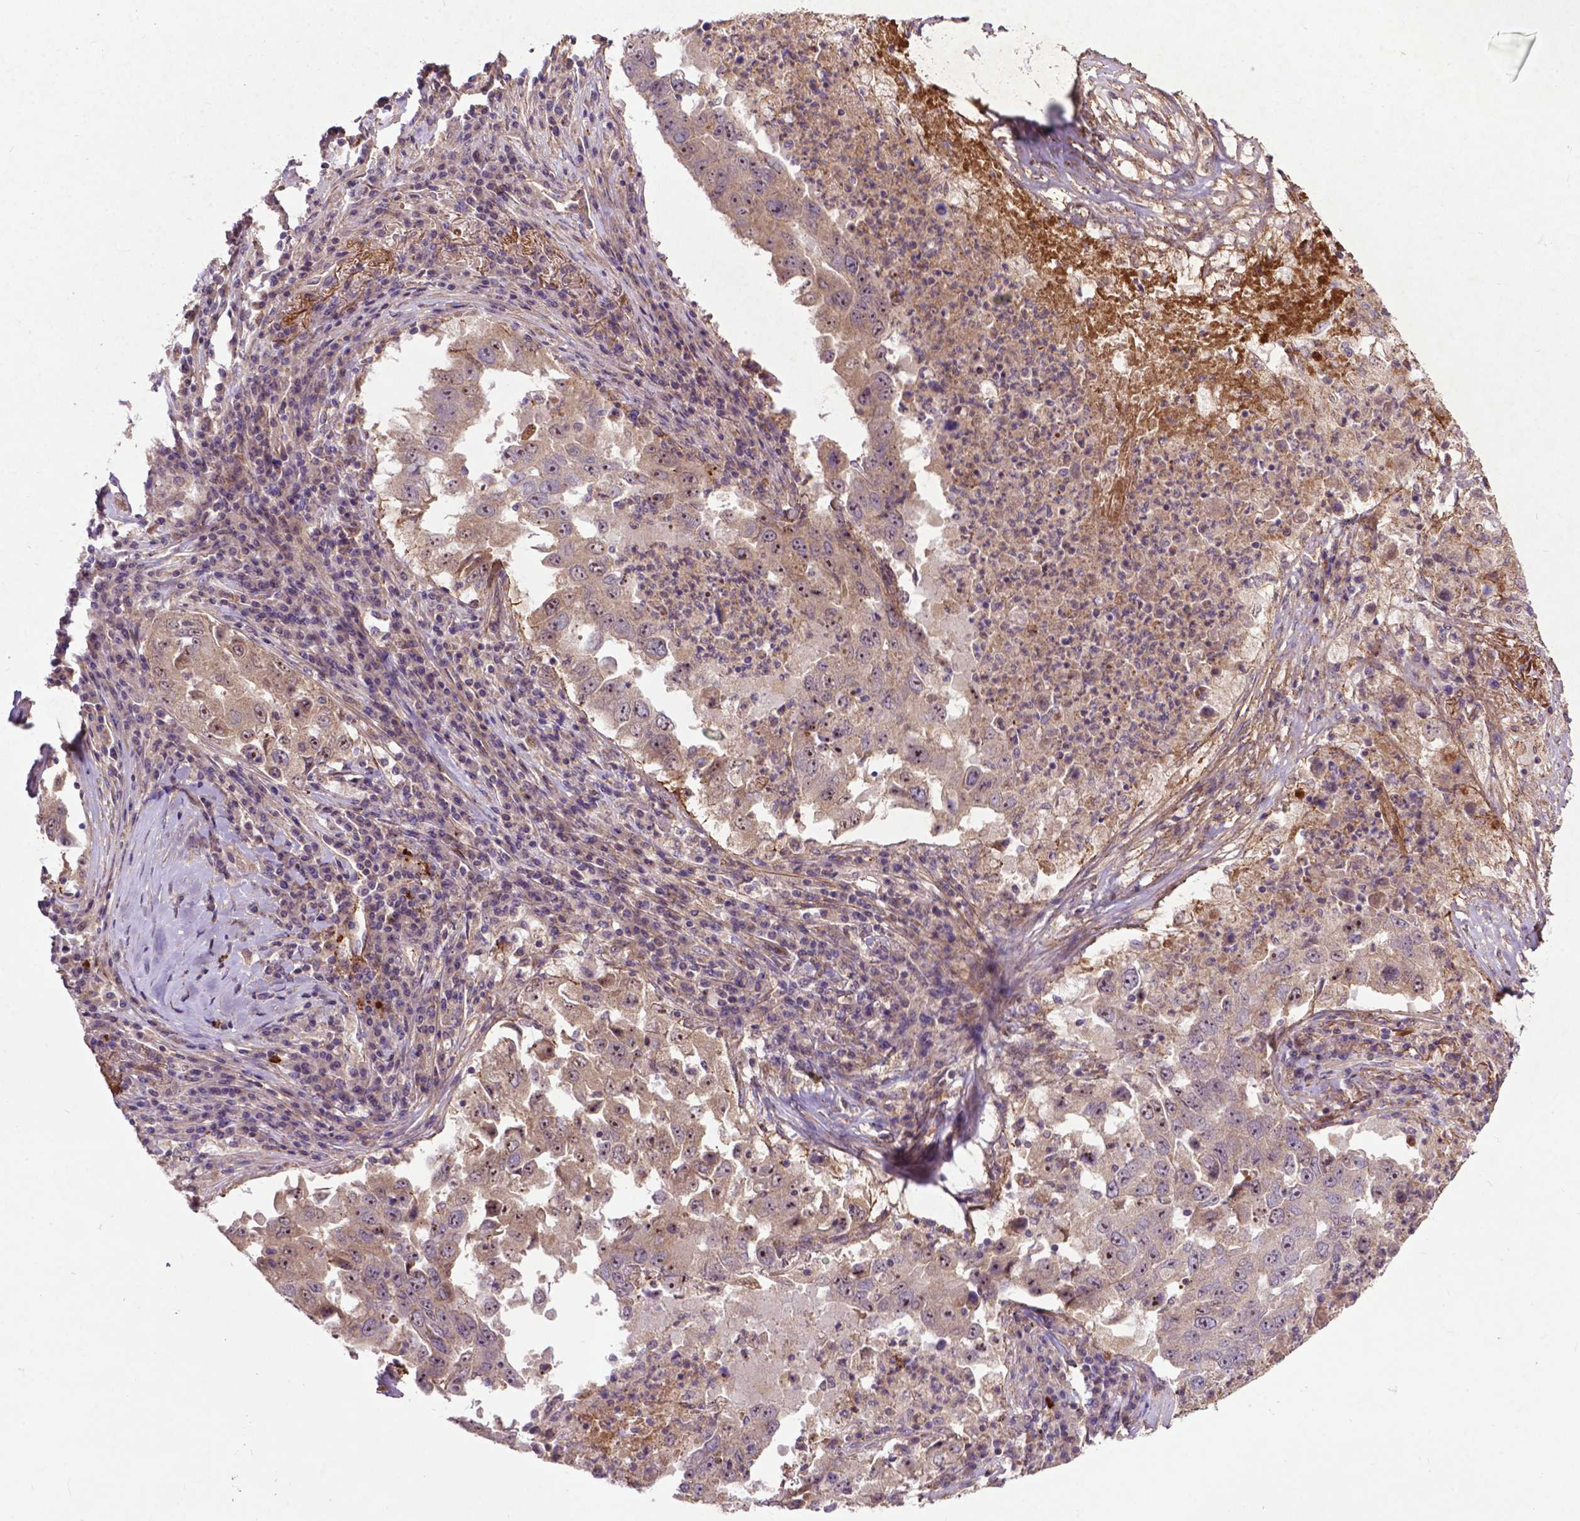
{"staining": {"intensity": "moderate", "quantity": ">75%", "location": "cytoplasmic/membranous,nuclear"}, "tissue": "lung cancer", "cell_type": "Tumor cells", "image_type": "cancer", "snomed": [{"axis": "morphology", "description": "Adenocarcinoma, NOS"}, {"axis": "topography", "description": "Lung"}], "caption": "Protein staining by immunohistochemistry (IHC) shows moderate cytoplasmic/membranous and nuclear staining in approximately >75% of tumor cells in lung cancer (adenocarcinoma).", "gene": "PARP3", "patient": {"sex": "male", "age": 73}}